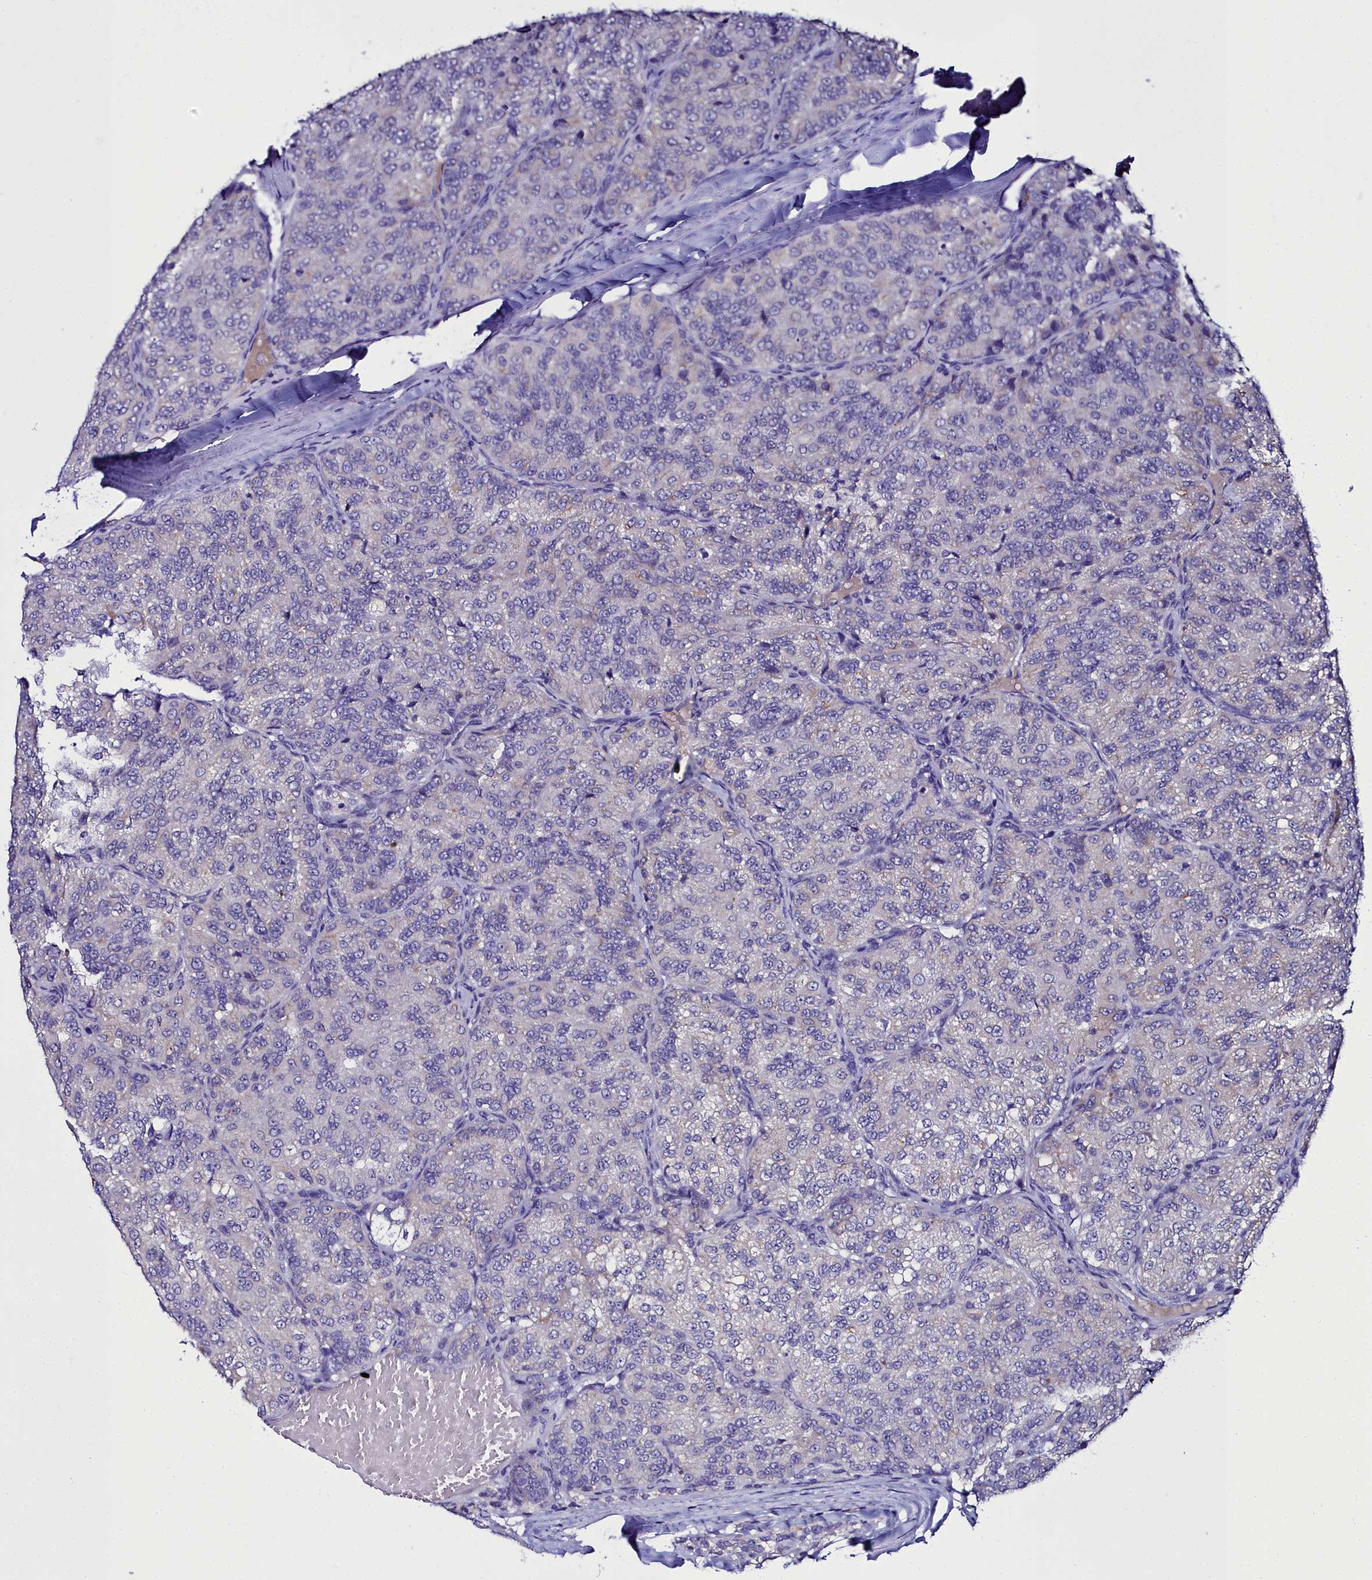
{"staining": {"intensity": "negative", "quantity": "none", "location": "none"}, "tissue": "renal cancer", "cell_type": "Tumor cells", "image_type": "cancer", "snomed": [{"axis": "morphology", "description": "Adenocarcinoma, NOS"}, {"axis": "topography", "description": "Kidney"}], "caption": "Tumor cells are negative for brown protein staining in renal cancer.", "gene": "ELAPOR2", "patient": {"sex": "female", "age": 63}}